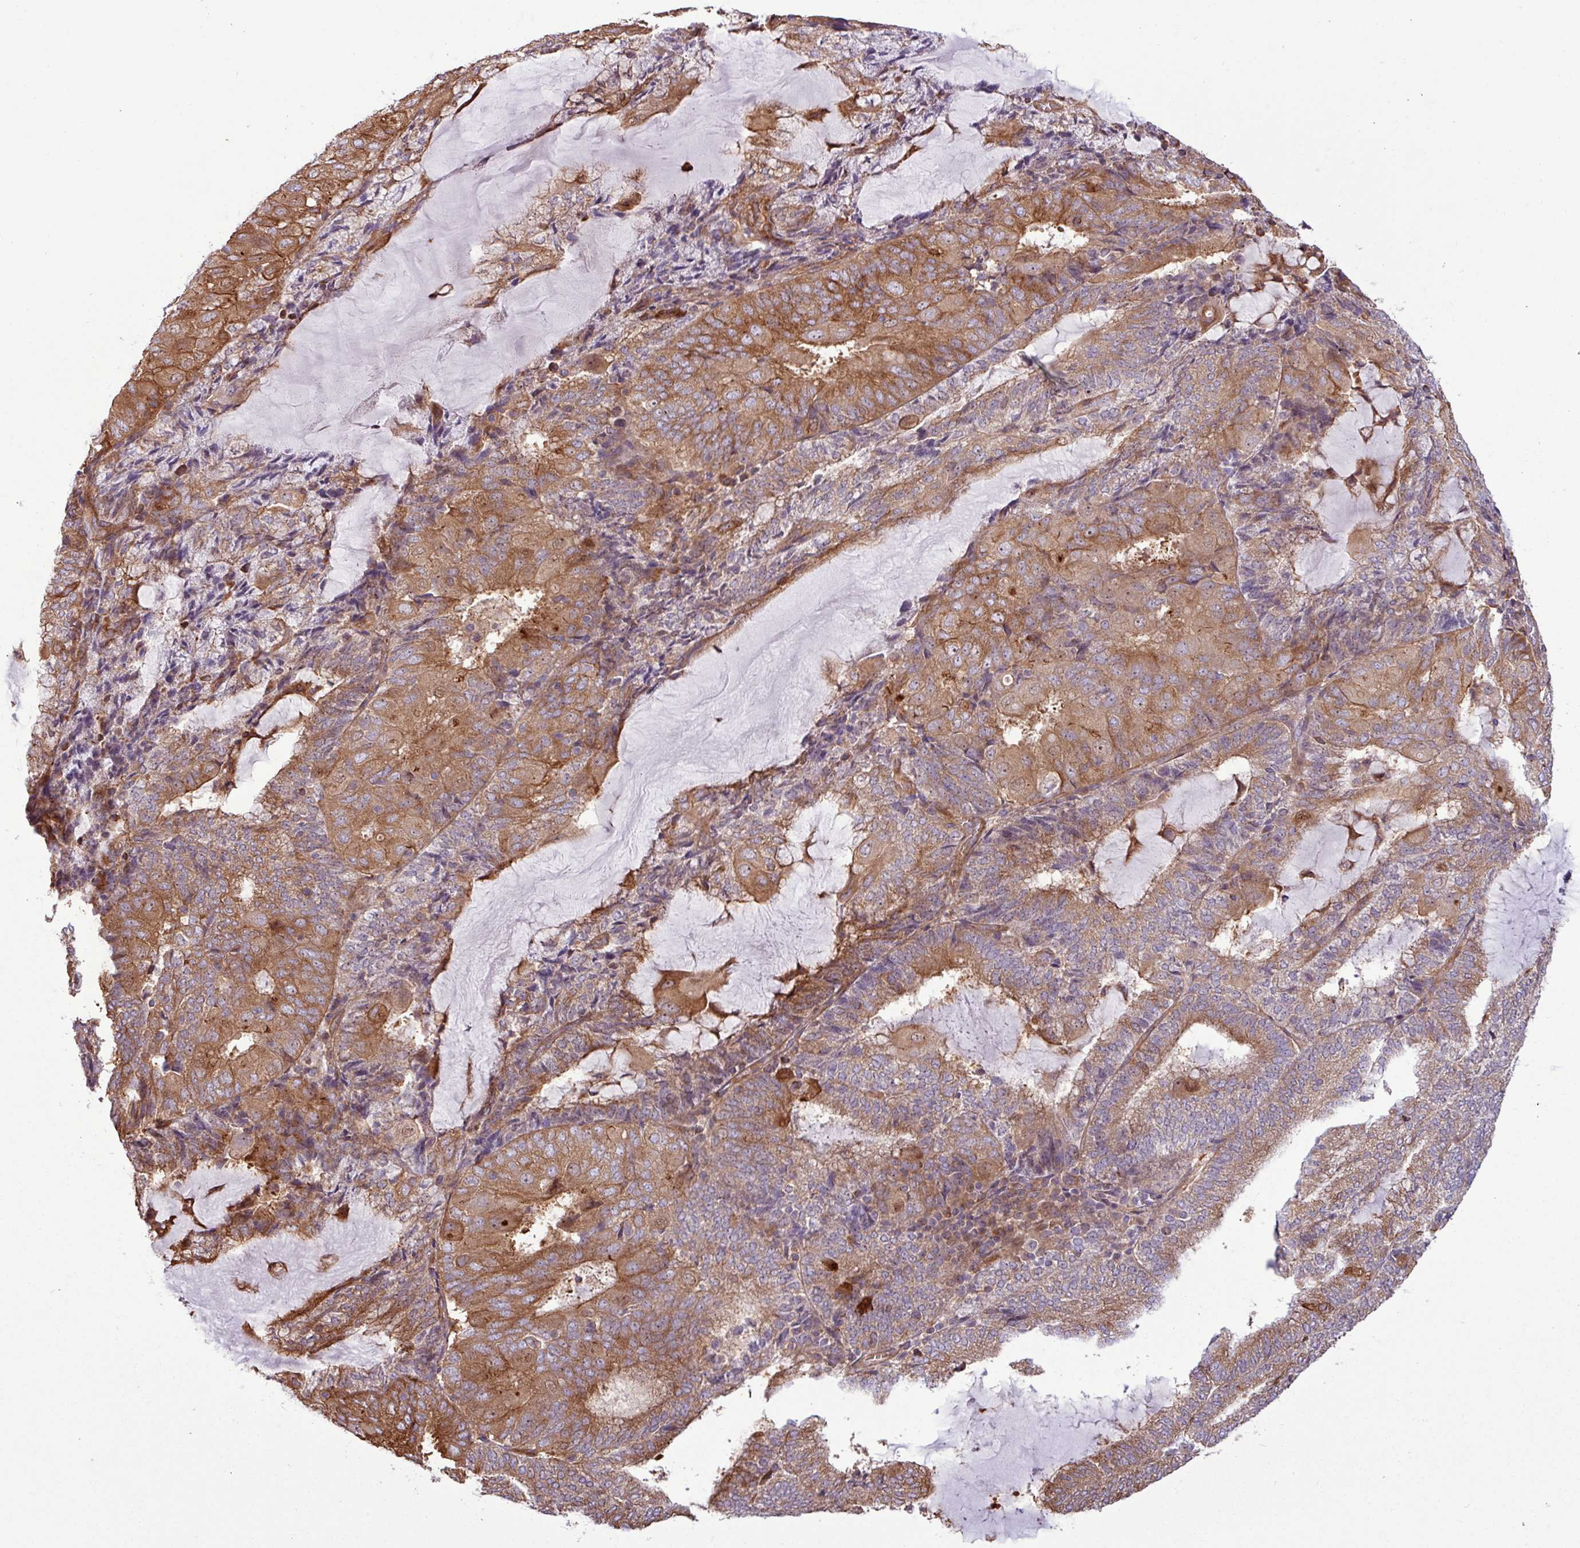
{"staining": {"intensity": "moderate", "quantity": ">75%", "location": "cytoplasmic/membranous"}, "tissue": "endometrial cancer", "cell_type": "Tumor cells", "image_type": "cancer", "snomed": [{"axis": "morphology", "description": "Adenocarcinoma, NOS"}, {"axis": "topography", "description": "Endometrium"}], "caption": "Protein positivity by immunohistochemistry exhibits moderate cytoplasmic/membranous positivity in about >75% of tumor cells in endometrial adenocarcinoma.", "gene": "ZNF300", "patient": {"sex": "female", "age": 81}}